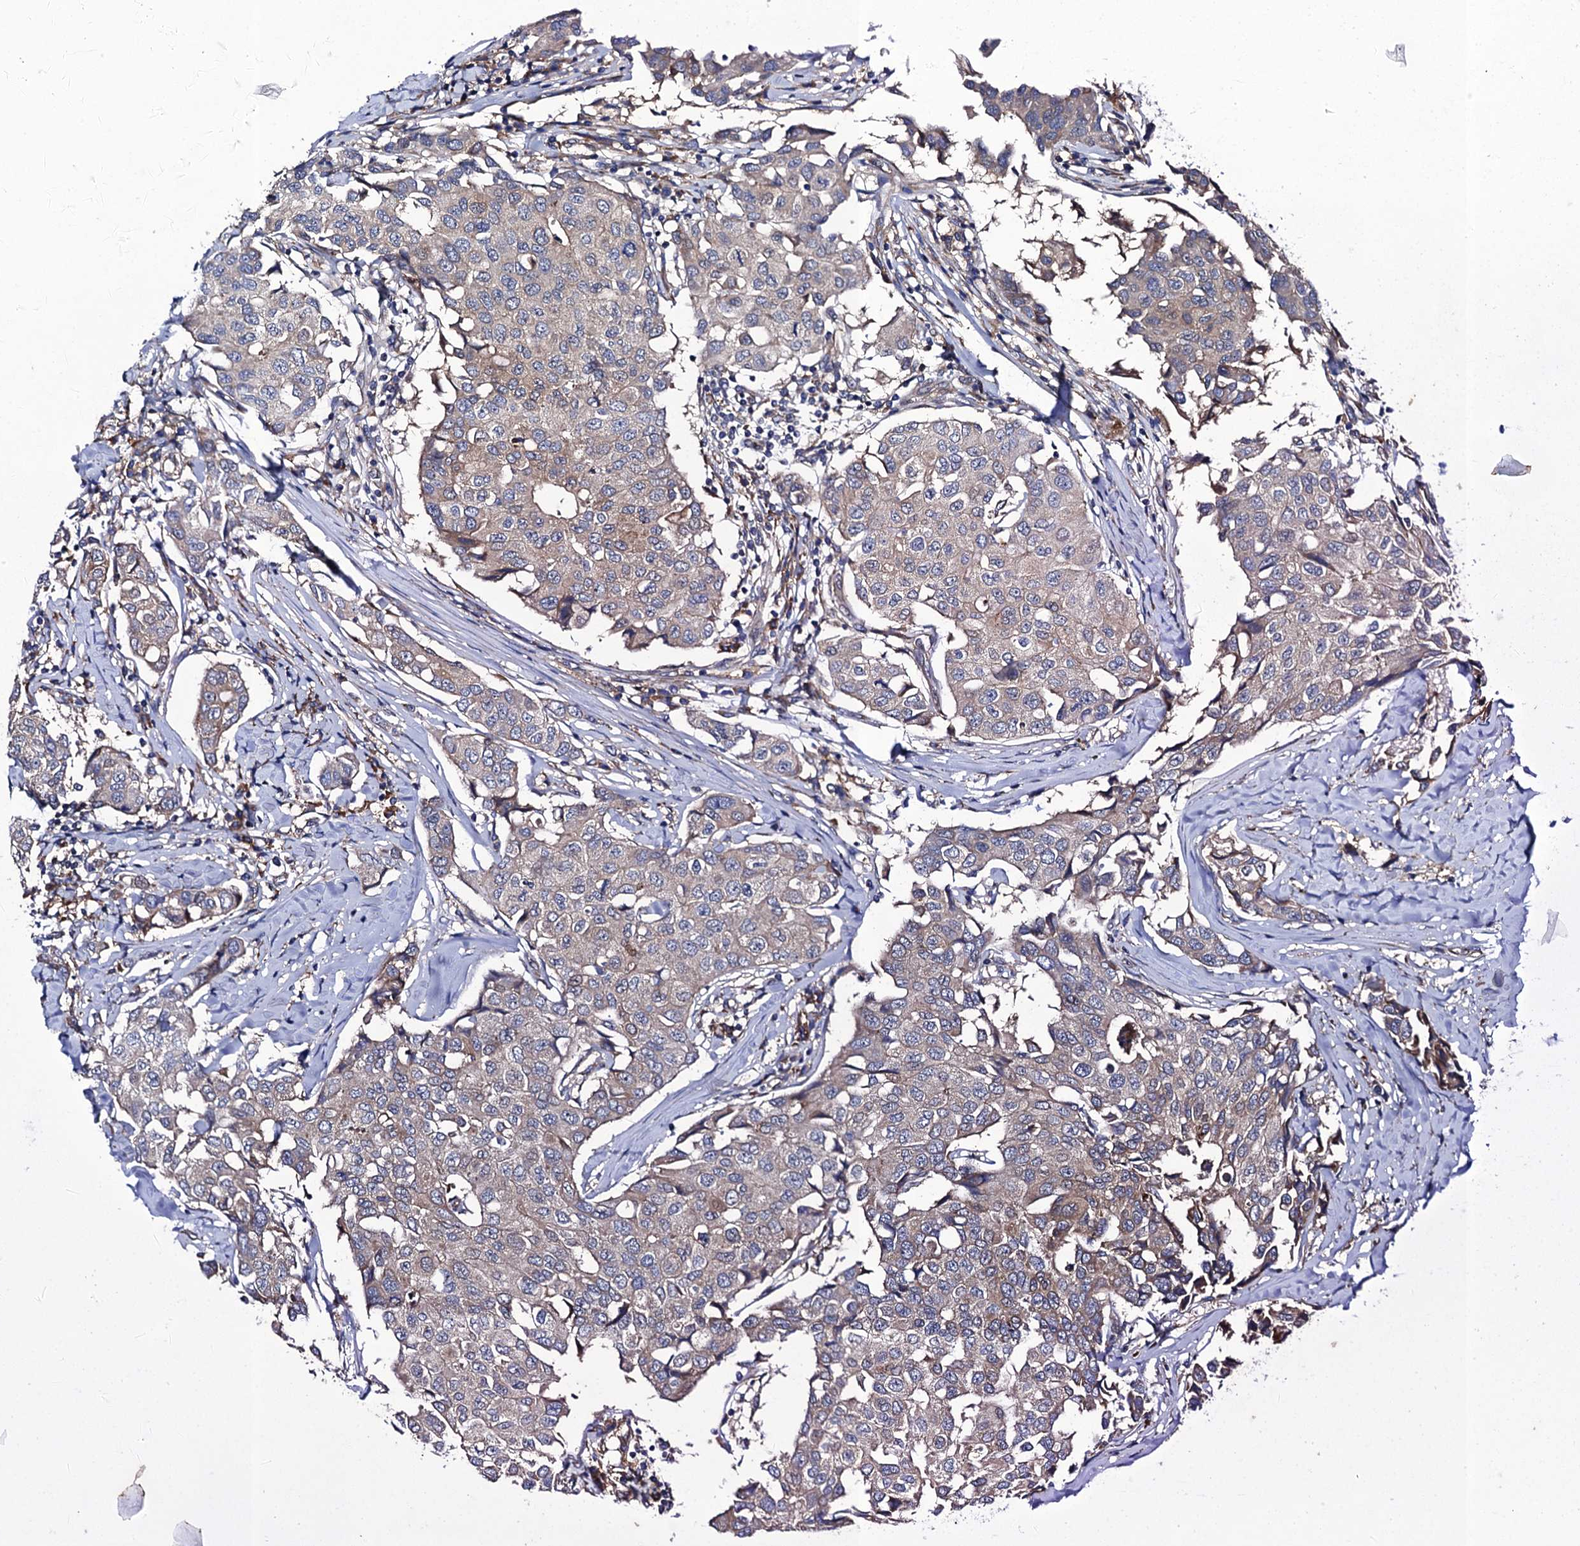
{"staining": {"intensity": "weak", "quantity": ">75%", "location": "cytoplasmic/membranous"}, "tissue": "breast cancer", "cell_type": "Tumor cells", "image_type": "cancer", "snomed": [{"axis": "morphology", "description": "Duct carcinoma"}, {"axis": "topography", "description": "Breast"}], "caption": "Breast intraductal carcinoma tissue exhibits weak cytoplasmic/membranous staining in about >75% of tumor cells", "gene": "PGLS", "patient": {"sex": "female", "age": 80}}